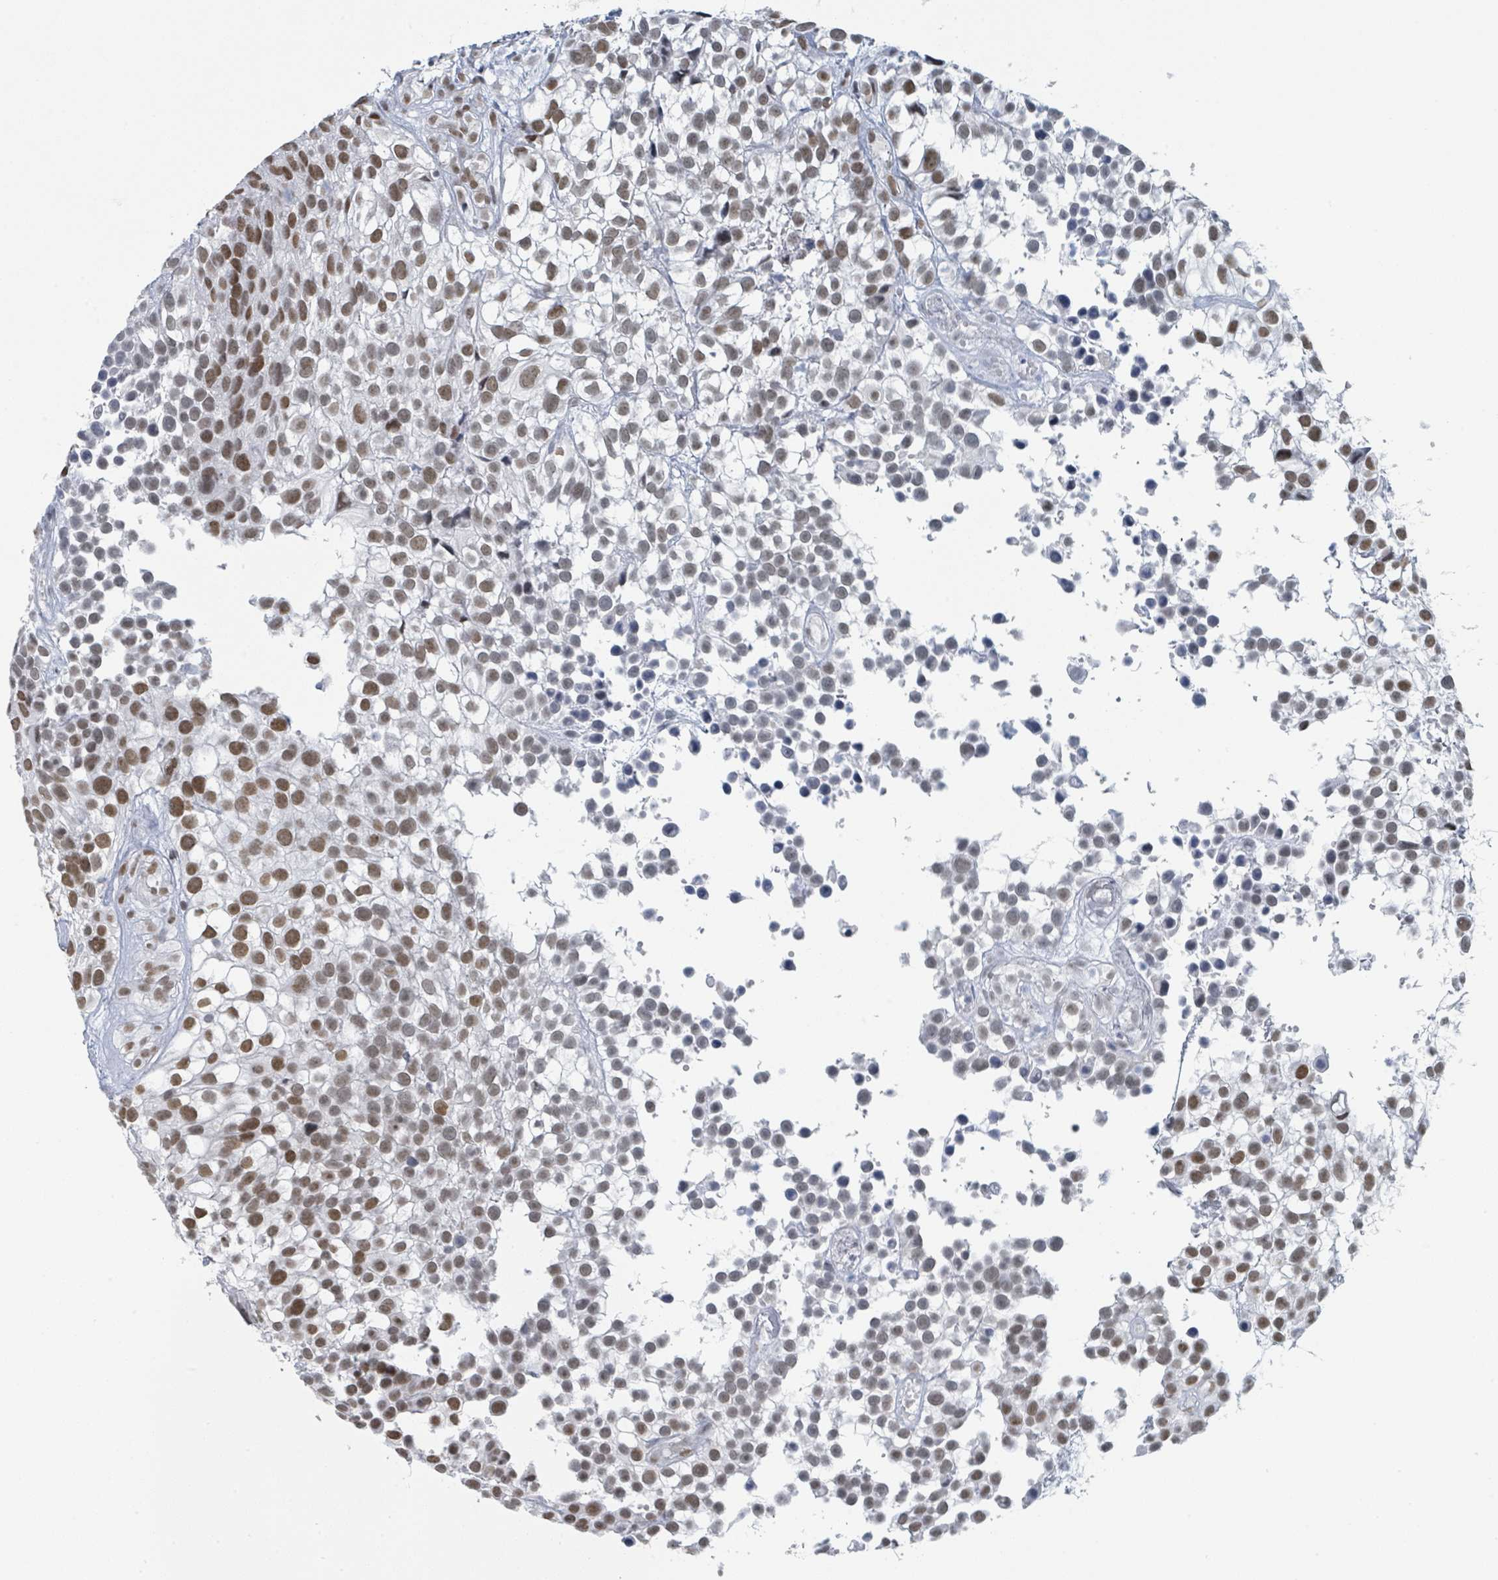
{"staining": {"intensity": "moderate", "quantity": ">75%", "location": "nuclear"}, "tissue": "urothelial cancer", "cell_type": "Tumor cells", "image_type": "cancer", "snomed": [{"axis": "morphology", "description": "Urothelial carcinoma, High grade"}, {"axis": "topography", "description": "Urinary bladder"}], "caption": "The histopathology image reveals staining of high-grade urothelial carcinoma, revealing moderate nuclear protein staining (brown color) within tumor cells.", "gene": "EHMT2", "patient": {"sex": "male", "age": 56}}